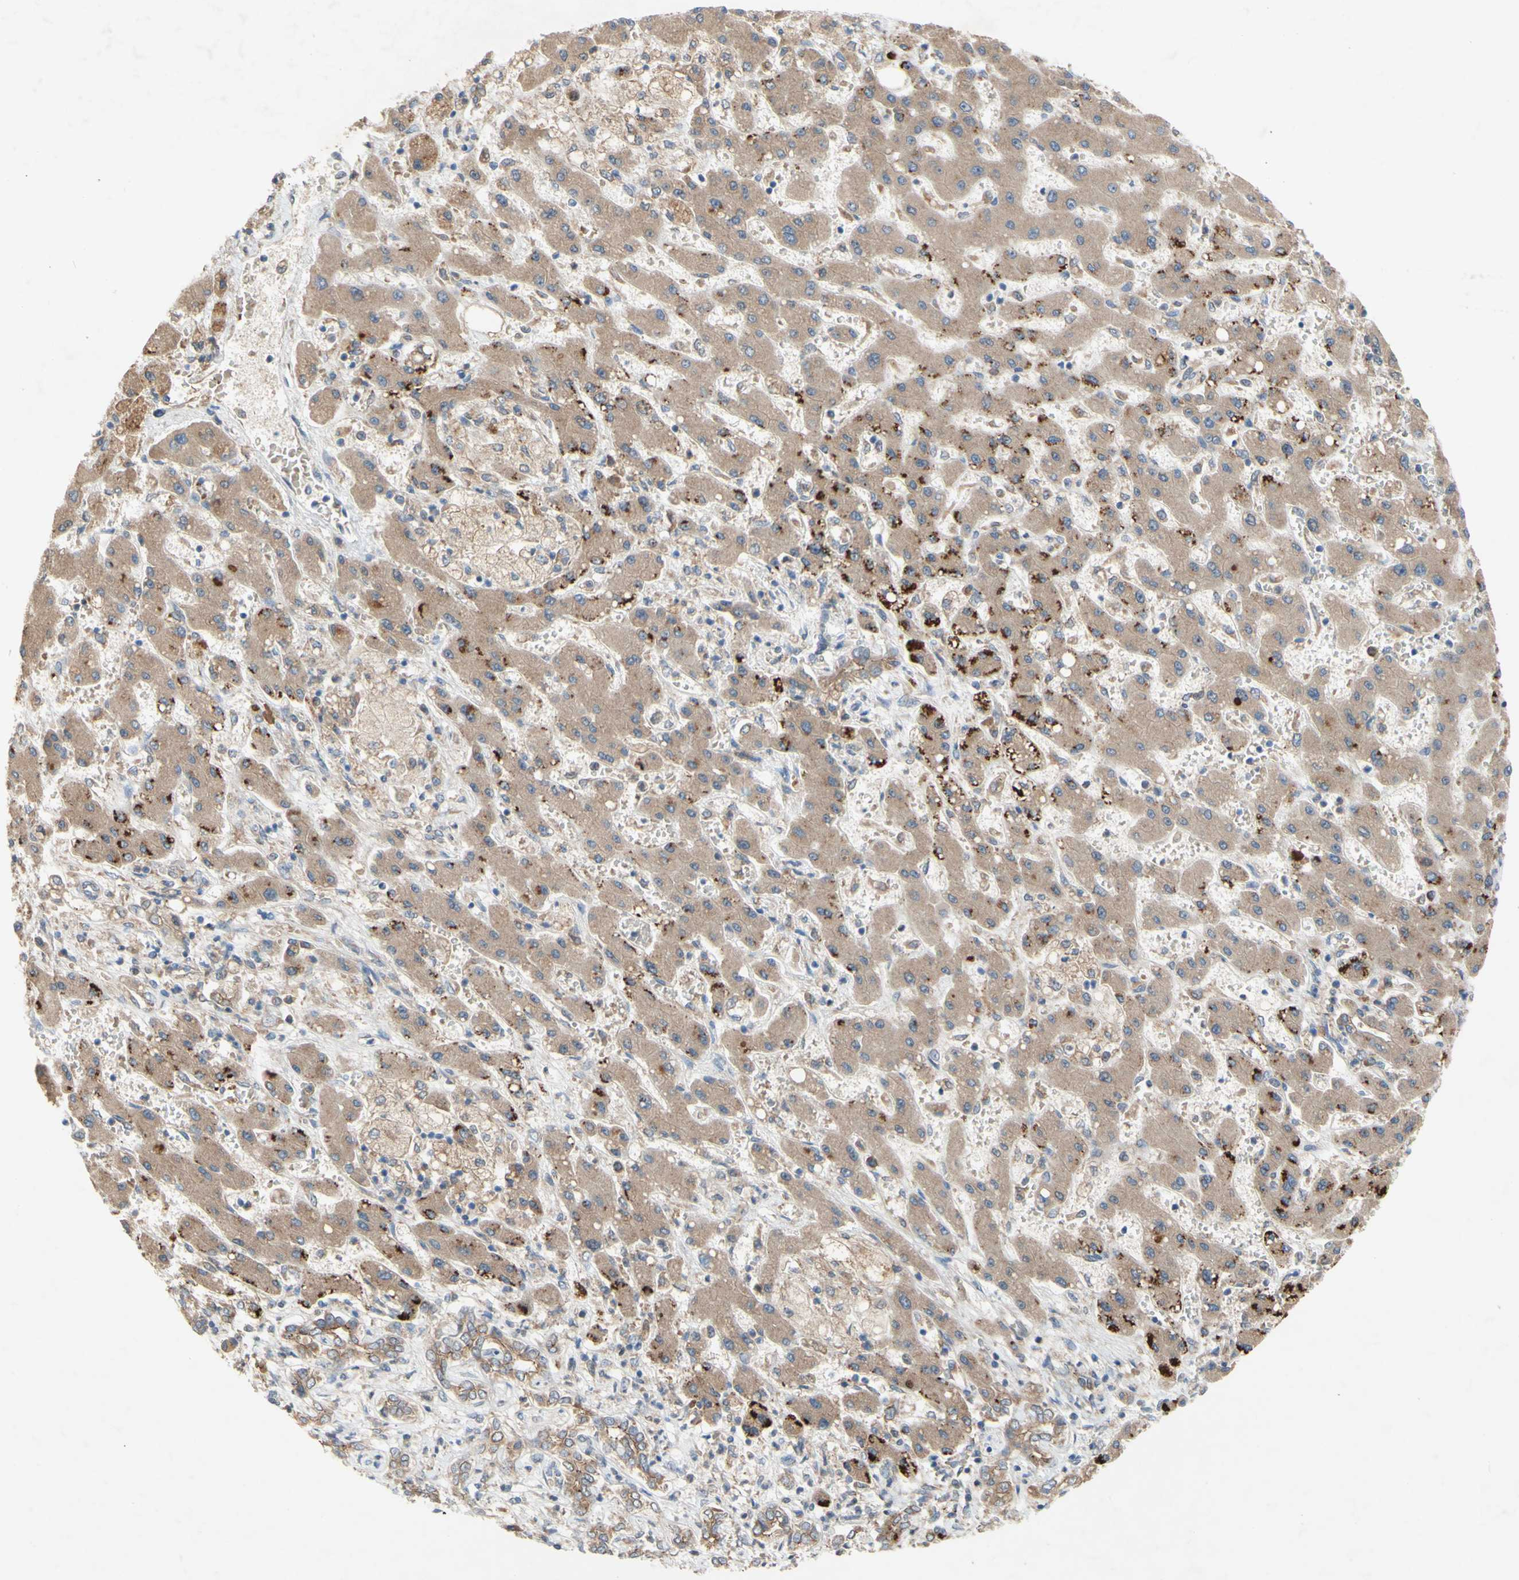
{"staining": {"intensity": "moderate", "quantity": ">75%", "location": "cytoplasmic/membranous"}, "tissue": "liver cancer", "cell_type": "Tumor cells", "image_type": "cancer", "snomed": [{"axis": "morphology", "description": "Cholangiocarcinoma"}, {"axis": "topography", "description": "Liver"}], "caption": "Human liver cancer stained with a protein marker shows moderate staining in tumor cells.", "gene": "PDGFB", "patient": {"sex": "male", "age": 50}}